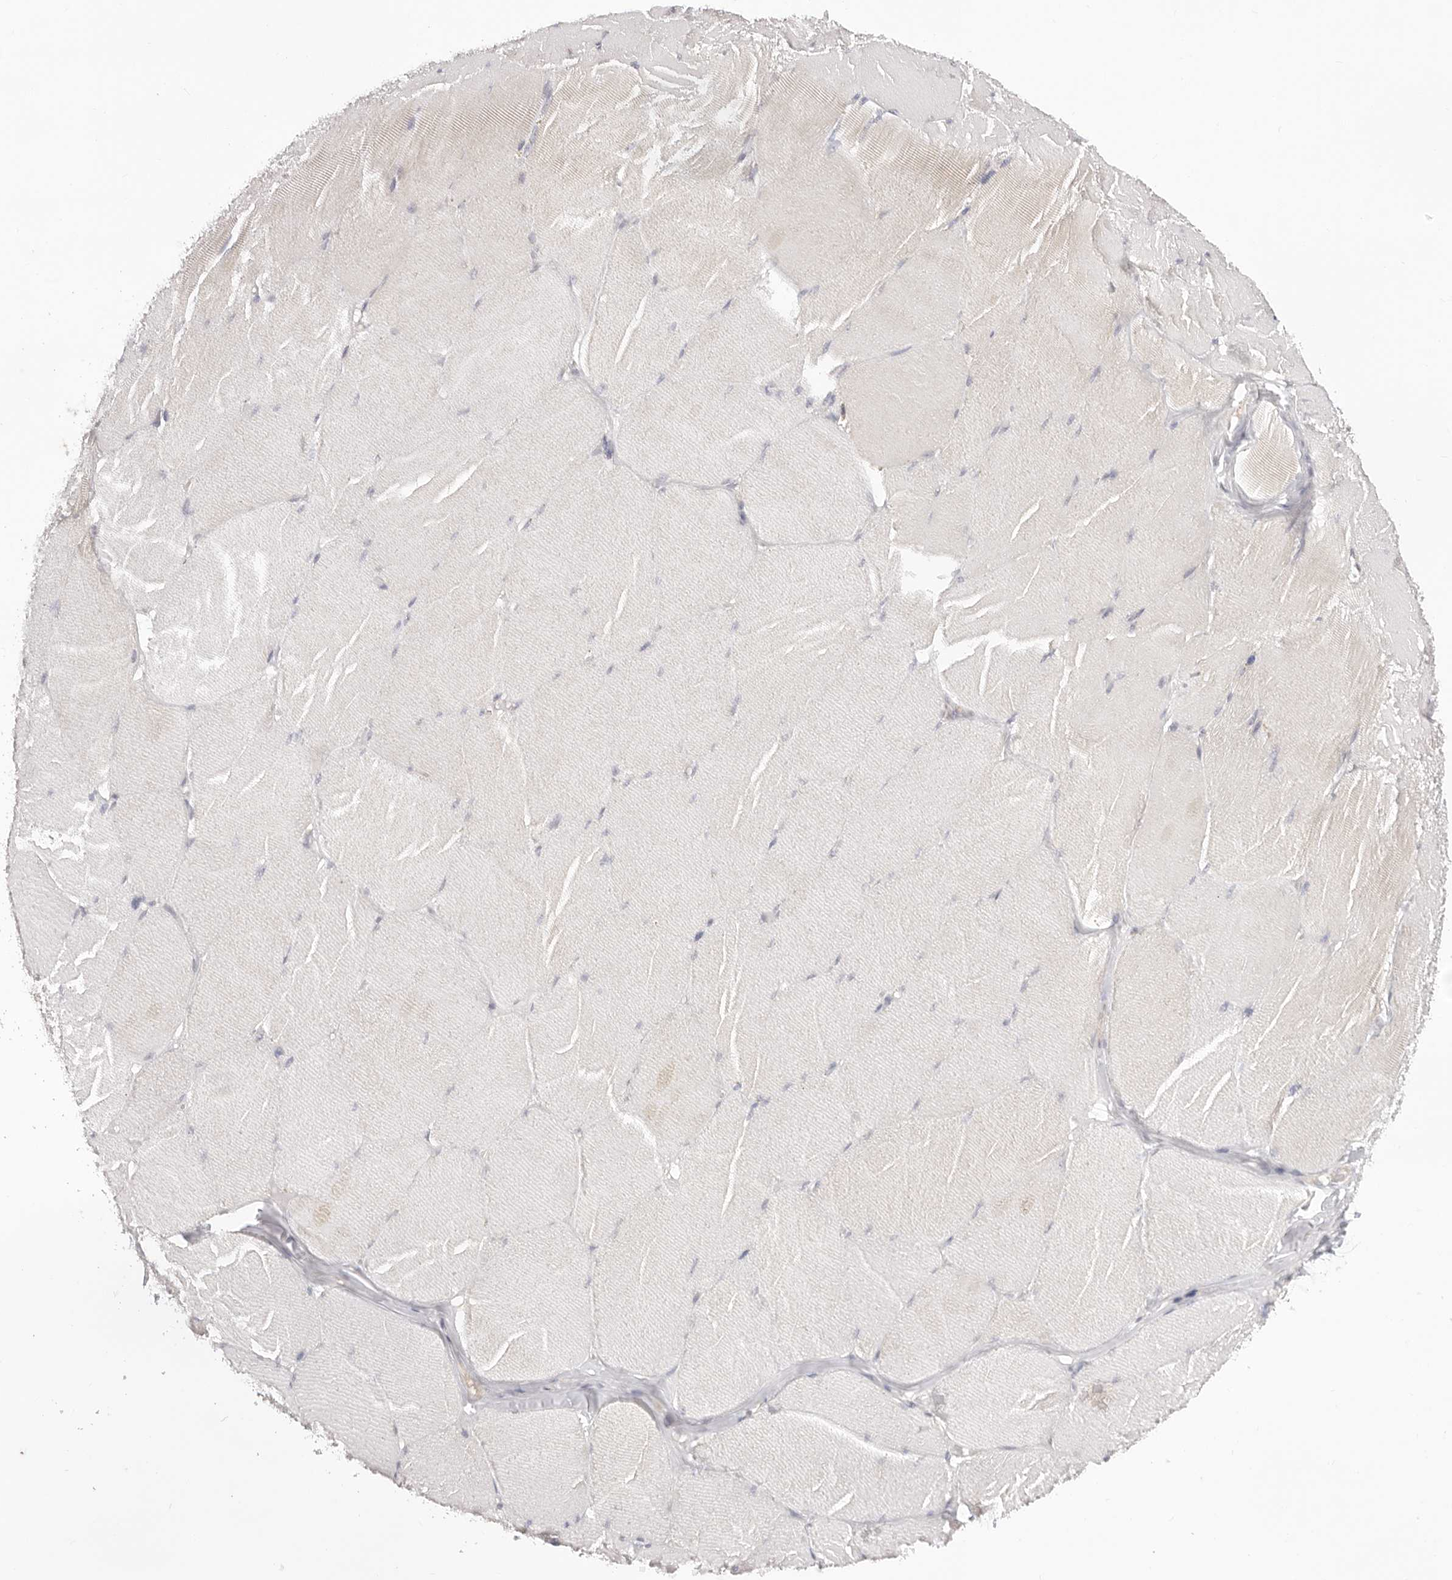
{"staining": {"intensity": "negative", "quantity": "none", "location": "none"}, "tissue": "skeletal muscle", "cell_type": "Myocytes", "image_type": "normal", "snomed": [{"axis": "morphology", "description": "Normal tissue, NOS"}, {"axis": "topography", "description": "Skin"}, {"axis": "topography", "description": "Skeletal muscle"}], "caption": "This image is of unremarkable skeletal muscle stained with IHC to label a protein in brown with the nuclei are counter-stained blue. There is no positivity in myocytes. The staining was performed using DAB (3,3'-diaminobenzidine) to visualize the protein expression in brown, while the nuclei were stained in blue with hematoxylin (Magnification: 20x).", "gene": "USH1C", "patient": {"sex": "male", "age": 83}}